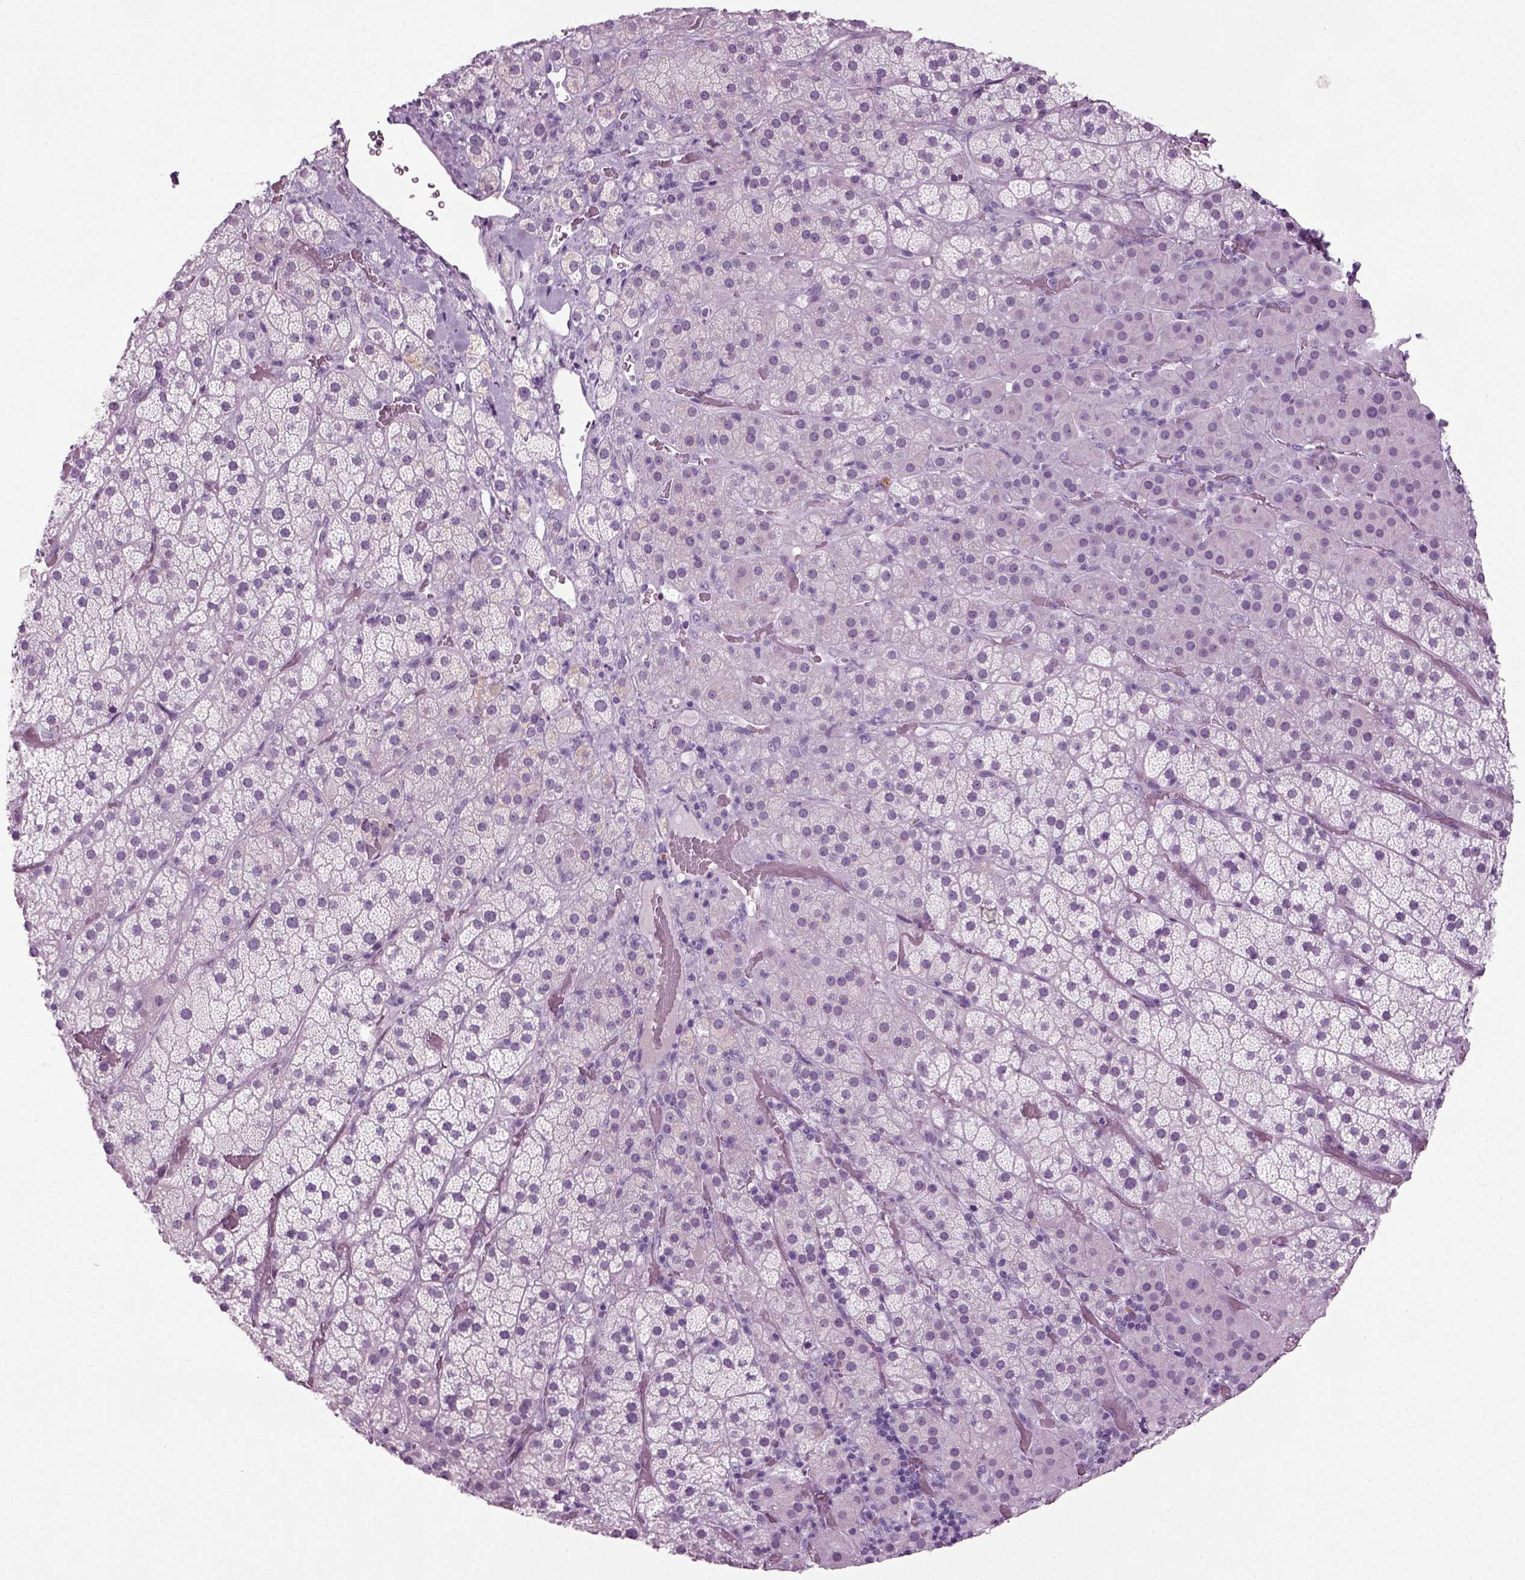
{"staining": {"intensity": "negative", "quantity": "none", "location": "none"}, "tissue": "adrenal gland", "cell_type": "Glandular cells", "image_type": "normal", "snomed": [{"axis": "morphology", "description": "Normal tissue, NOS"}, {"axis": "topography", "description": "Adrenal gland"}], "caption": "This is an IHC micrograph of normal human adrenal gland. There is no expression in glandular cells.", "gene": "PRLH", "patient": {"sex": "male", "age": 57}}